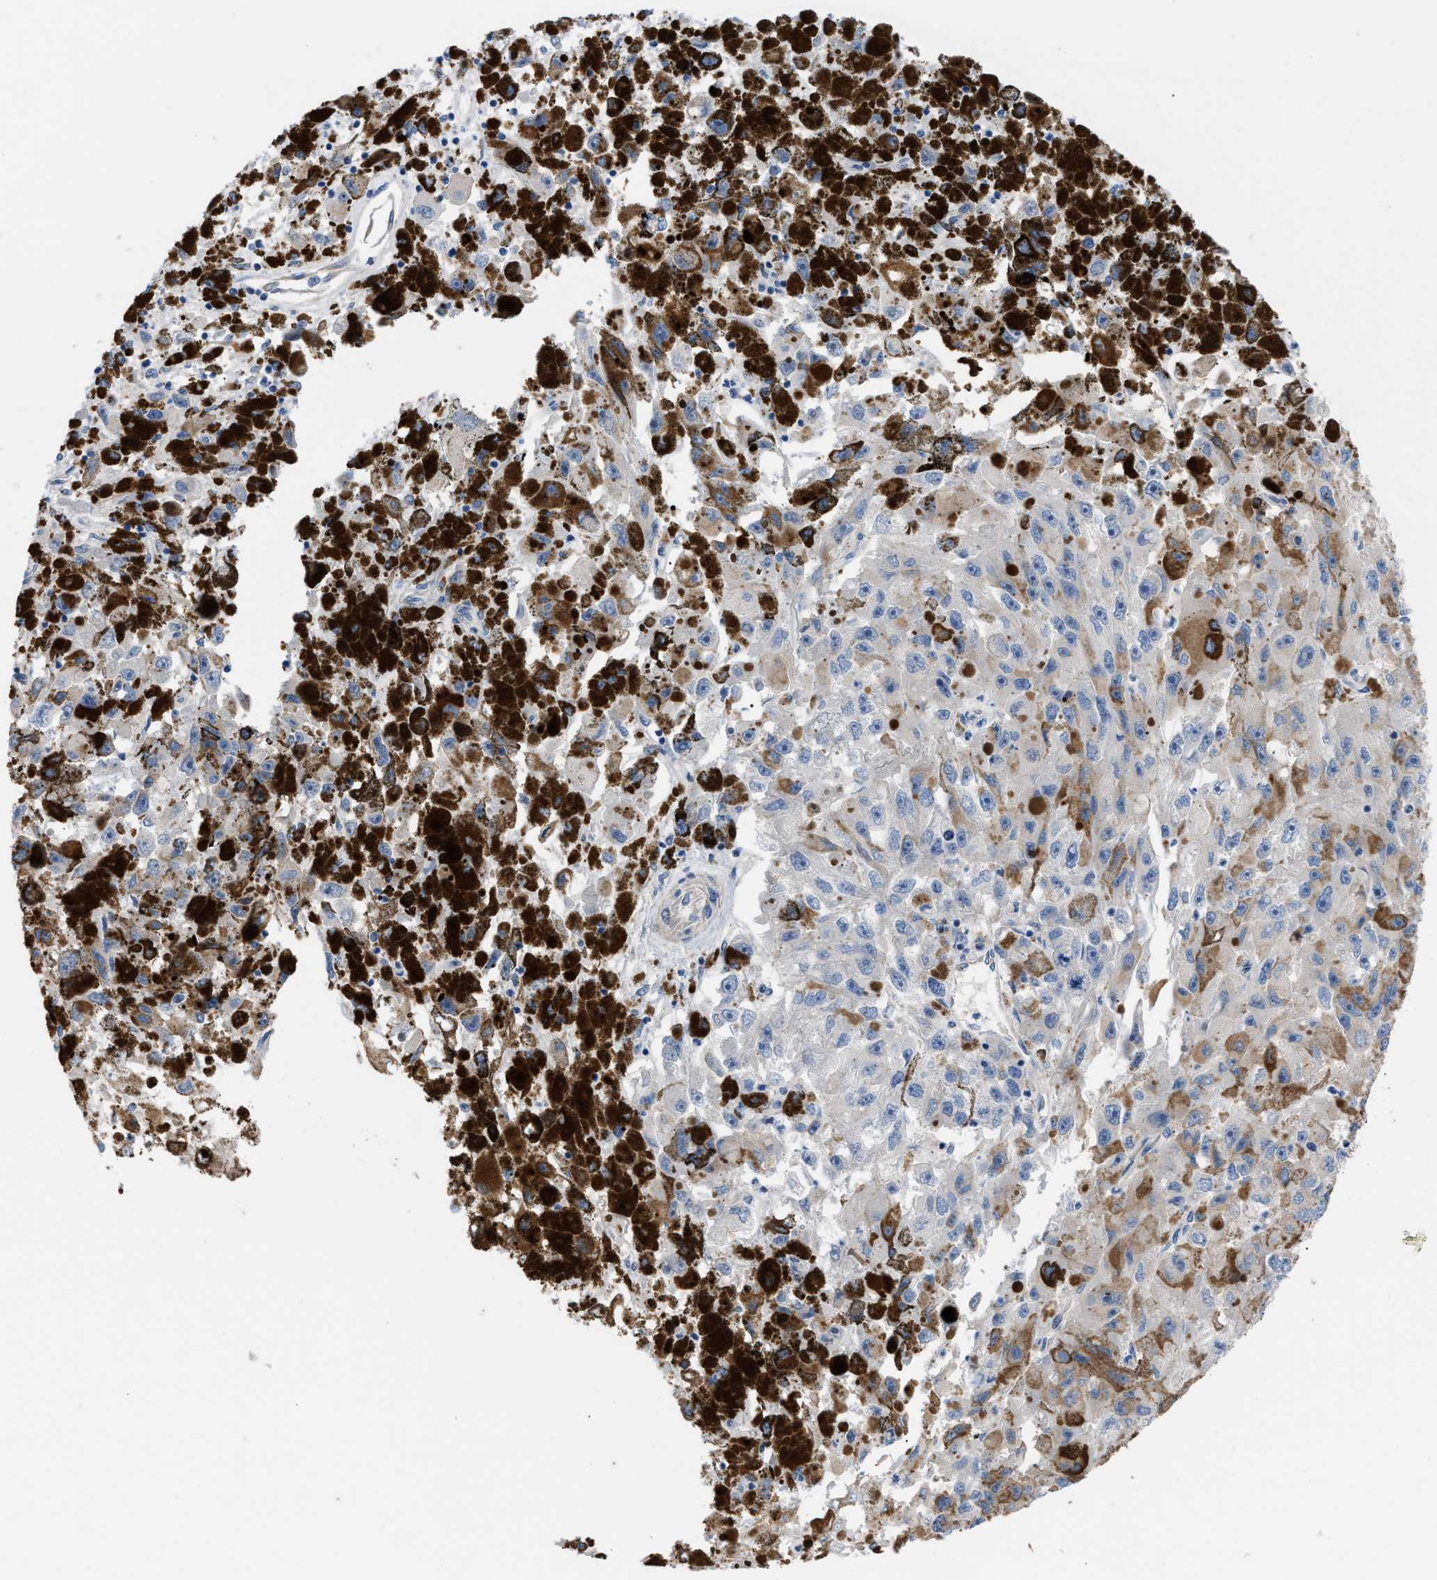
{"staining": {"intensity": "weak", "quantity": "<25%", "location": "cytoplasmic/membranous"}, "tissue": "melanoma", "cell_type": "Tumor cells", "image_type": "cancer", "snomed": [{"axis": "morphology", "description": "Malignant melanoma, NOS"}, {"axis": "topography", "description": "Skin"}], "caption": "DAB (3,3'-diaminobenzidine) immunohistochemical staining of human malignant melanoma shows no significant positivity in tumor cells. (IHC, brightfield microscopy, high magnification).", "gene": "HSPB8", "patient": {"sex": "female", "age": 104}}